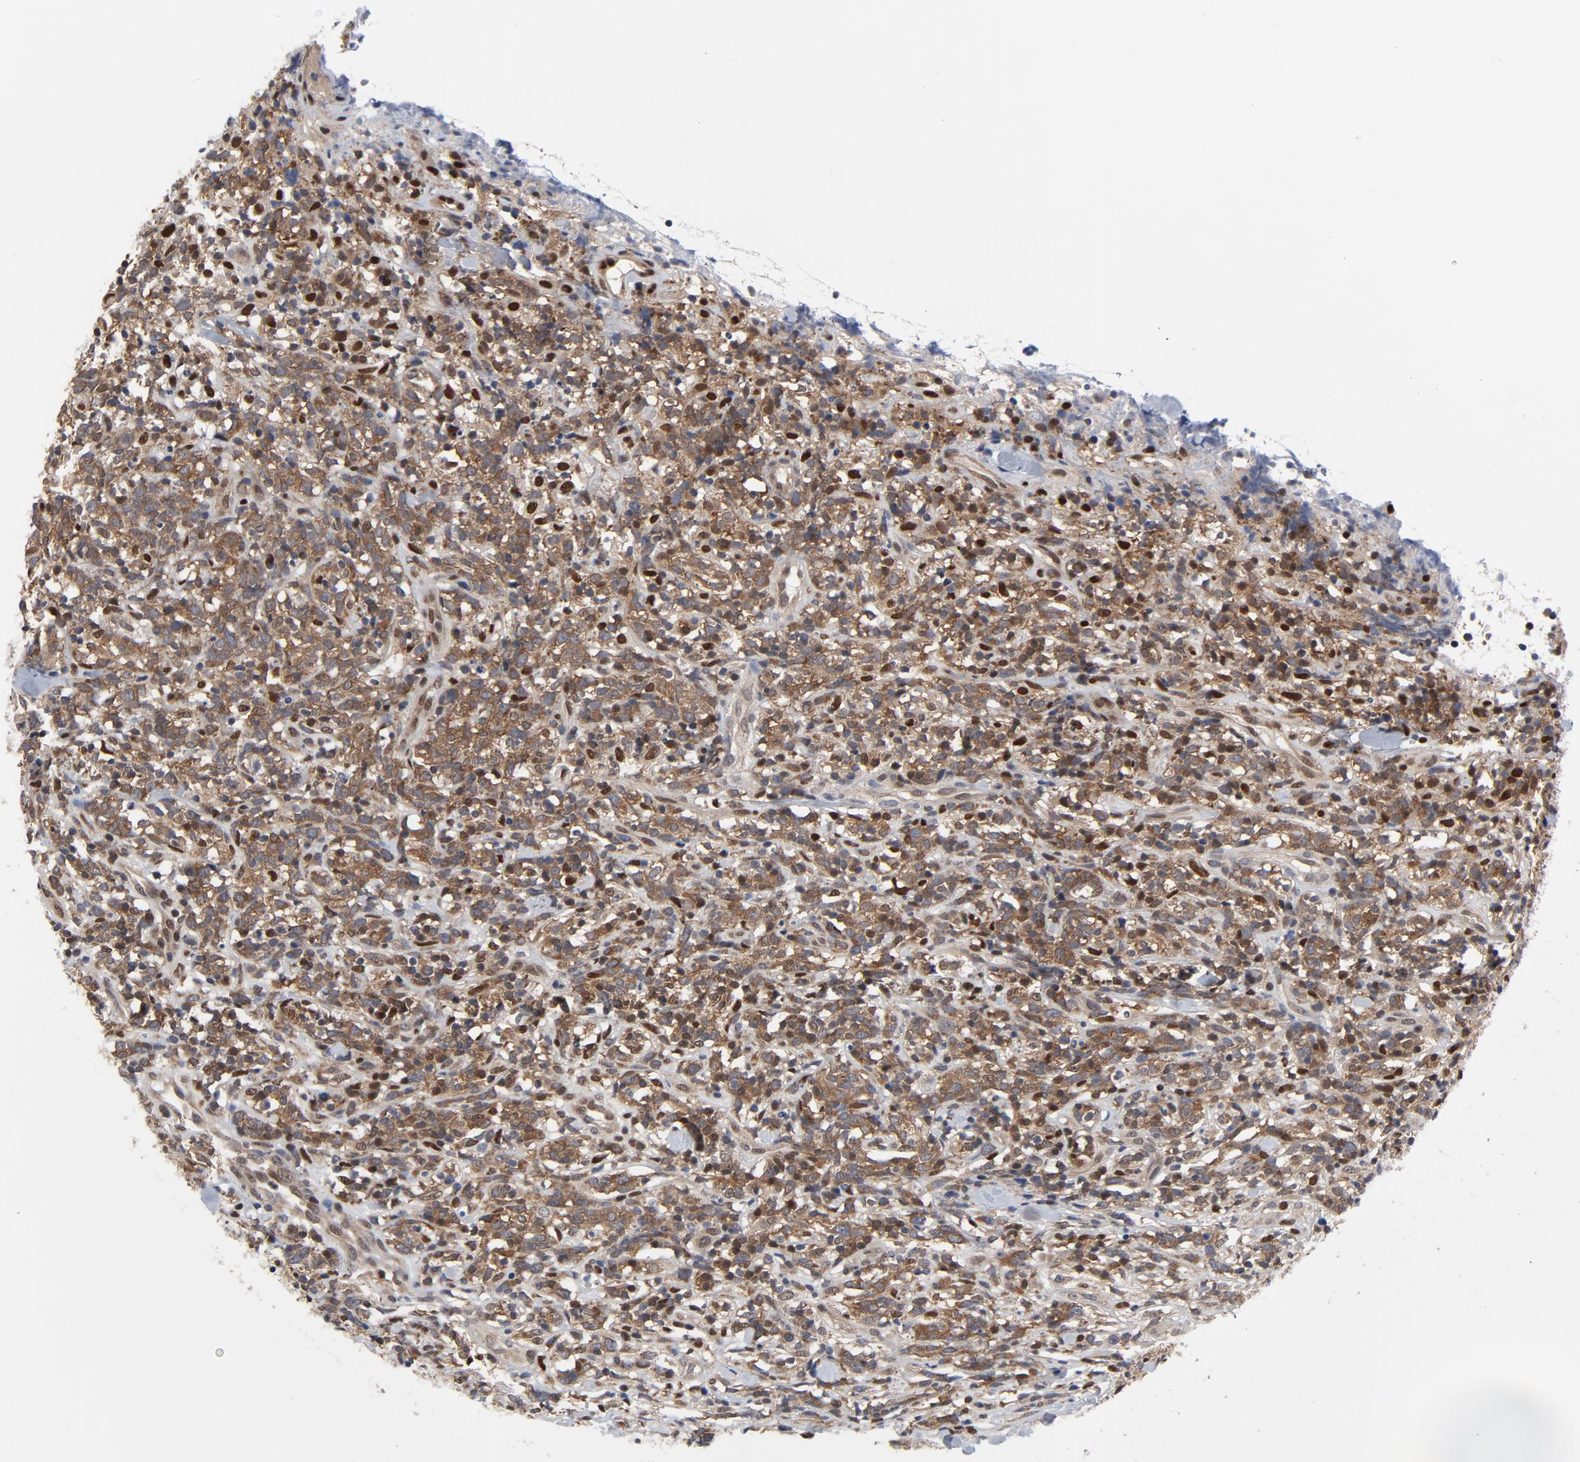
{"staining": {"intensity": "moderate", "quantity": ">75%", "location": "cytoplasmic/membranous"}, "tissue": "lymphoma", "cell_type": "Tumor cells", "image_type": "cancer", "snomed": [{"axis": "morphology", "description": "Malignant lymphoma, non-Hodgkin's type, High grade"}, {"axis": "topography", "description": "Lymph node"}], "caption": "Moderate cytoplasmic/membranous expression for a protein is present in approximately >75% of tumor cells of lymphoma using IHC.", "gene": "NFKB1", "patient": {"sex": "female", "age": 73}}